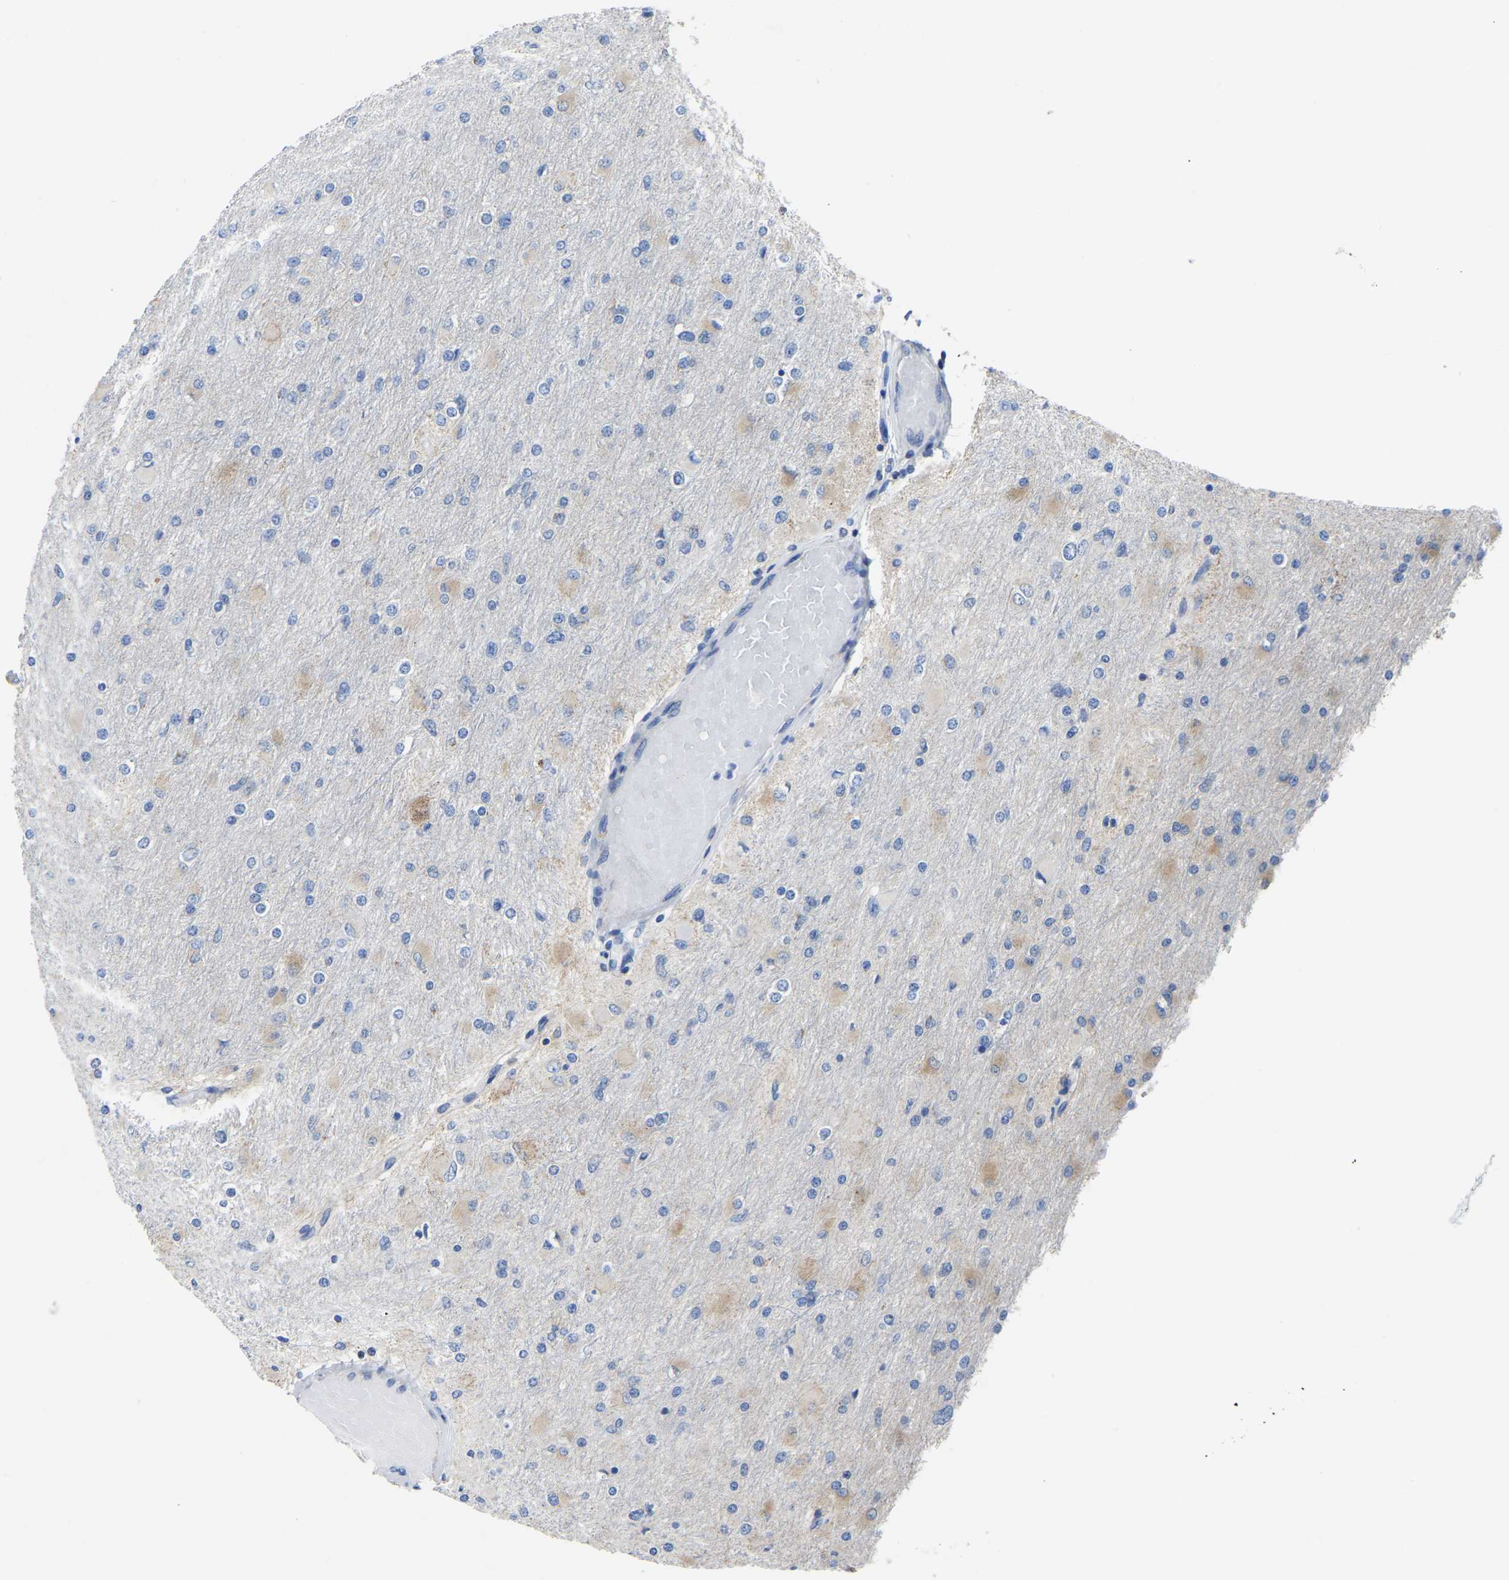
{"staining": {"intensity": "weak", "quantity": "<25%", "location": "cytoplasmic/membranous"}, "tissue": "glioma", "cell_type": "Tumor cells", "image_type": "cancer", "snomed": [{"axis": "morphology", "description": "Glioma, malignant, High grade"}, {"axis": "topography", "description": "Cerebral cortex"}], "caption": "IHC image of neoplastic tissue: high-grade glioma (malignant) stained with DAB (3,3'-diaminobenzidine) shows no significant protein positivity in tumor cells.", "gene": "ETFA", "patient": {"sex": "female", "age": 36}}